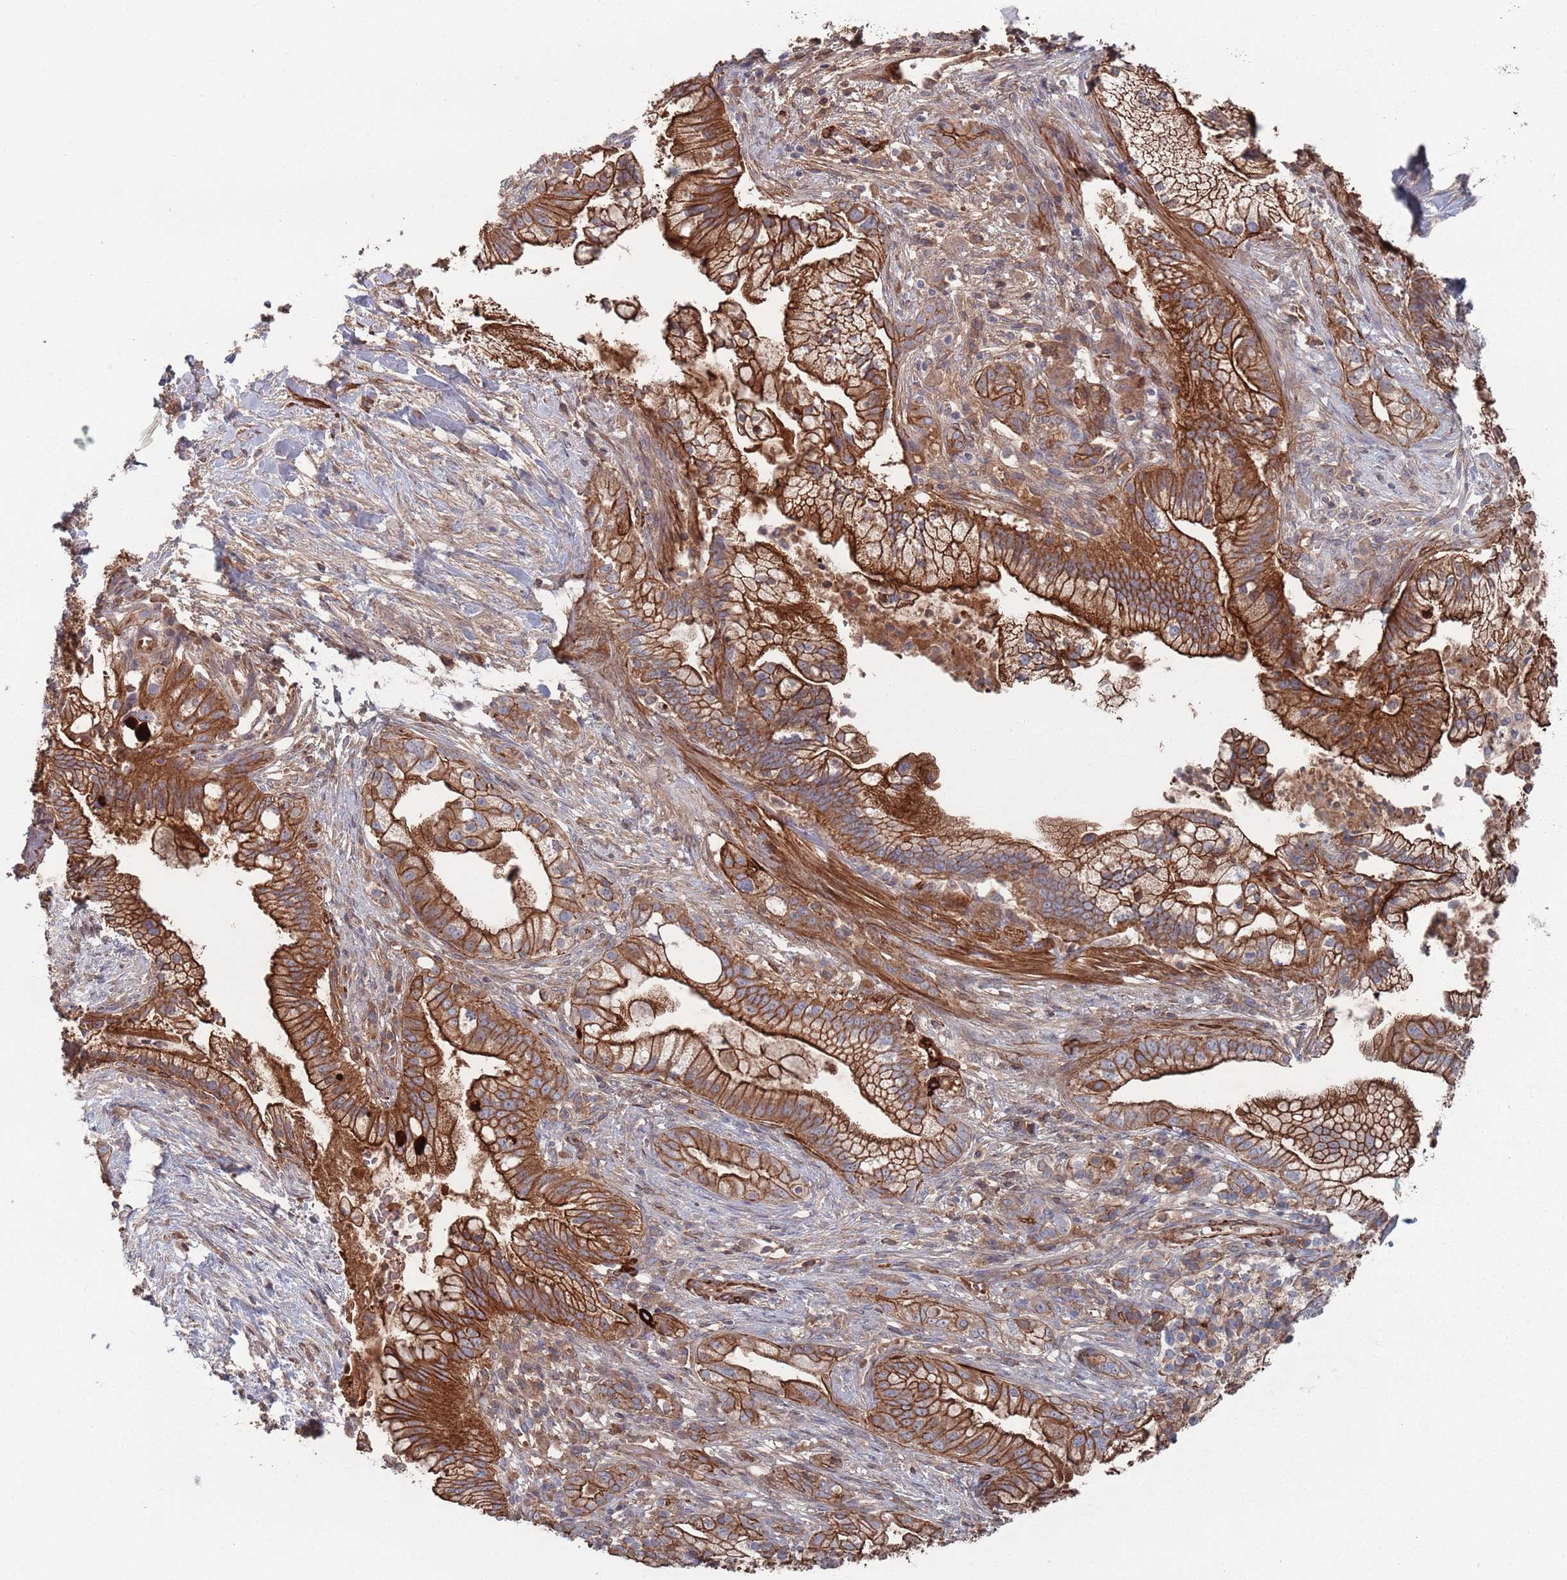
{"staining": {"intensity": "strong", "quantity": ">75%", "location": "cytoplasmic/membranous"}, "tissue": "pancreatic cancer", "cell_type": "Tumor cells", "image_type": "cancer", "snomed": [{"axis": "morphology", "description": "Adenocarcinoma, NOS"}, {"axis": "topography", "description": "Pancreas"}], "caption": "Protein staining by immunohistochemistry (IHC) shows strong cytoplasmic/membranous positivity in approximately >75% of tumor cells in pancreatic cancer (adenocarcinoma). (Brightfield microscopy of DAB IHC at high magnification).", "gene": "PLEKHA4", "patient": {"sex": "male", "age": 44}}